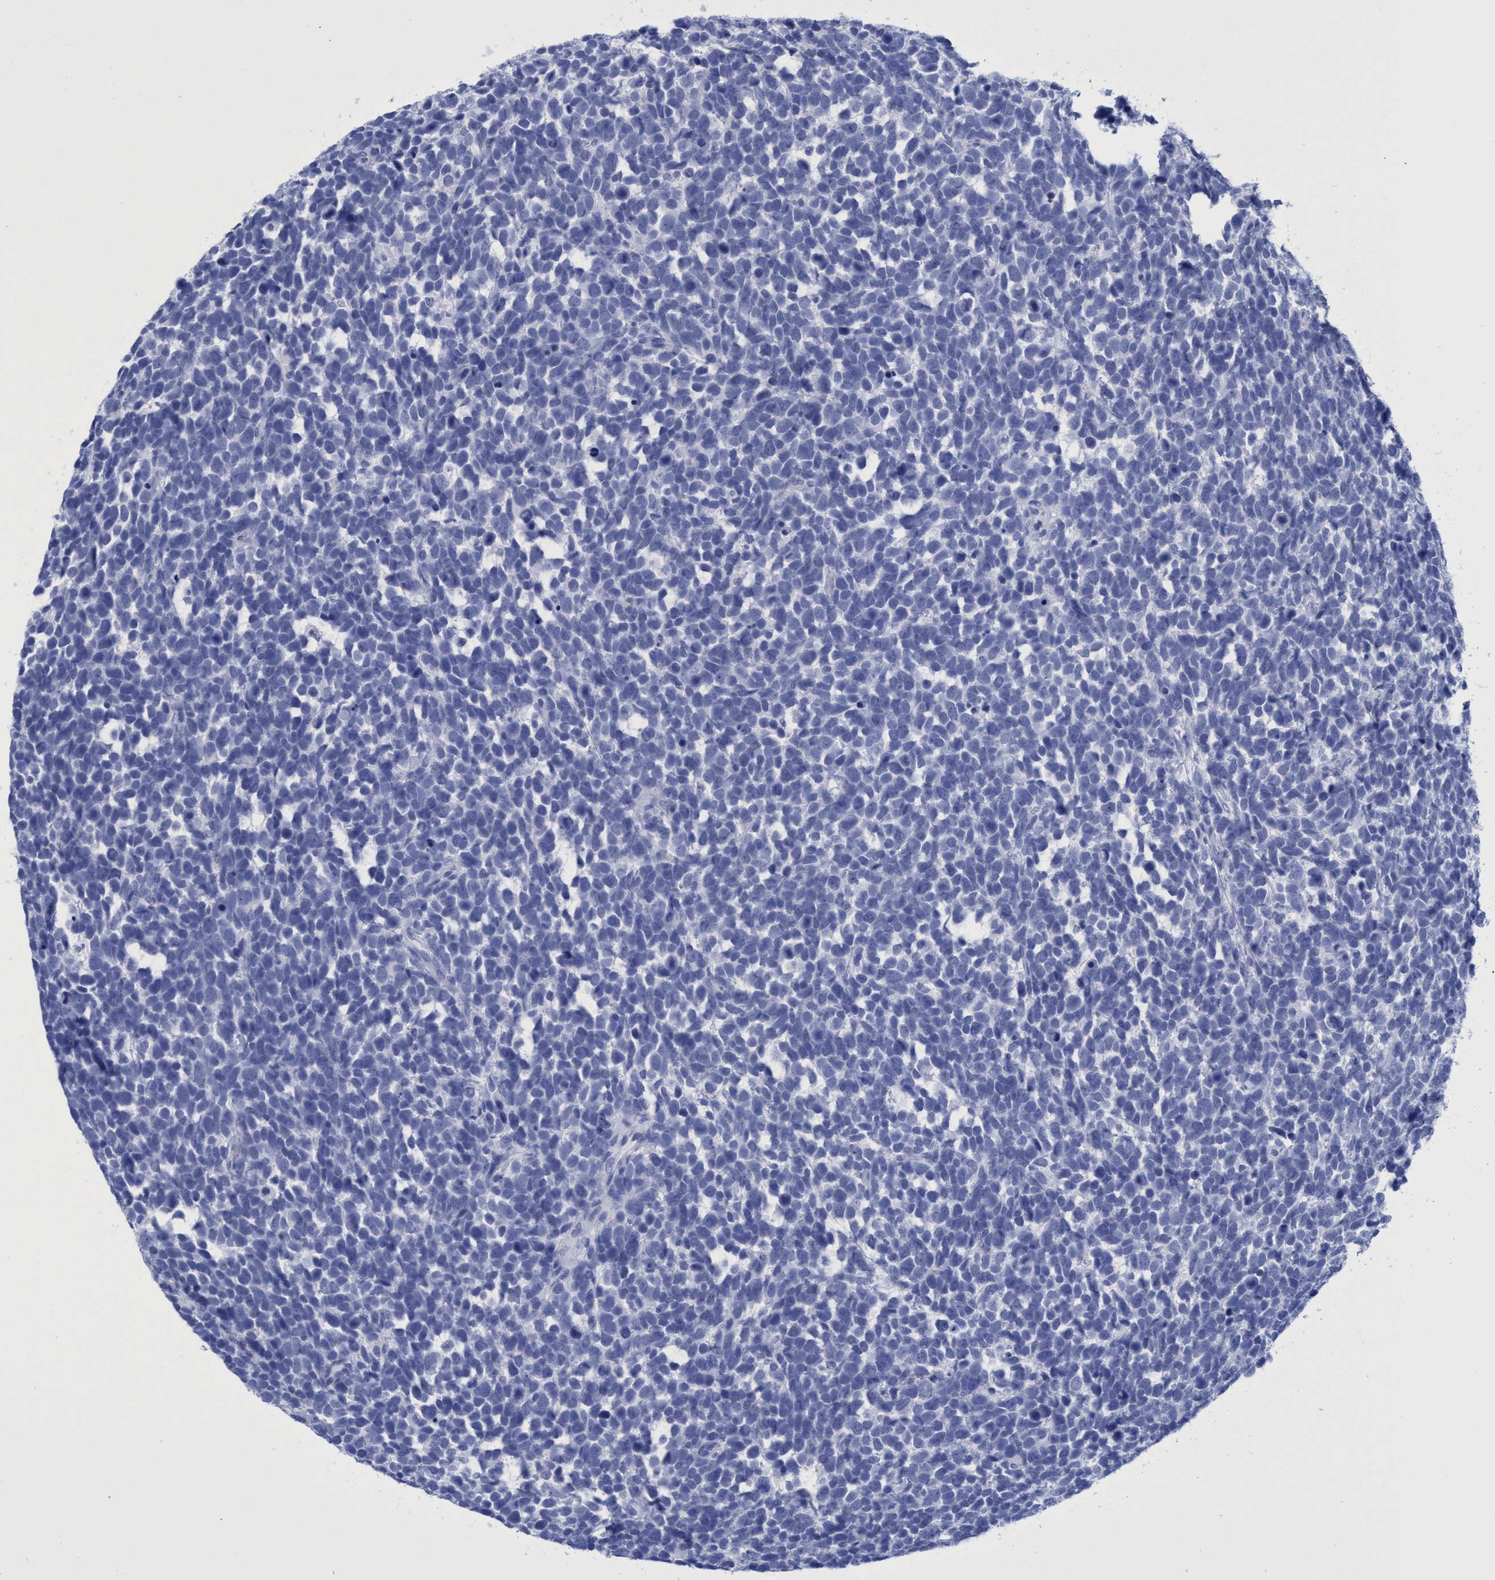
{"staining": {"intensity": "negative", "quantity": "none", "location": "none"}, "tissue": "urothelial cancer", "cell_type": "Tumor cells", "image_type": "cancer", "snomed": [{"axis": "morphology", "description": "Urothelial carcinoma, High grade"}, {"axis": "topography", "description": "Urinary bladder"}], "caption": "This micrograph is of high-grade urothelial carcinoma stained with immunohistochemistry (IHC) to label a protein in brown with the nuclei are counter-stained blue. There is no expression in tumor cells.", "gene": "INSL6", "patient": {"sex": "female", "age": 82}}